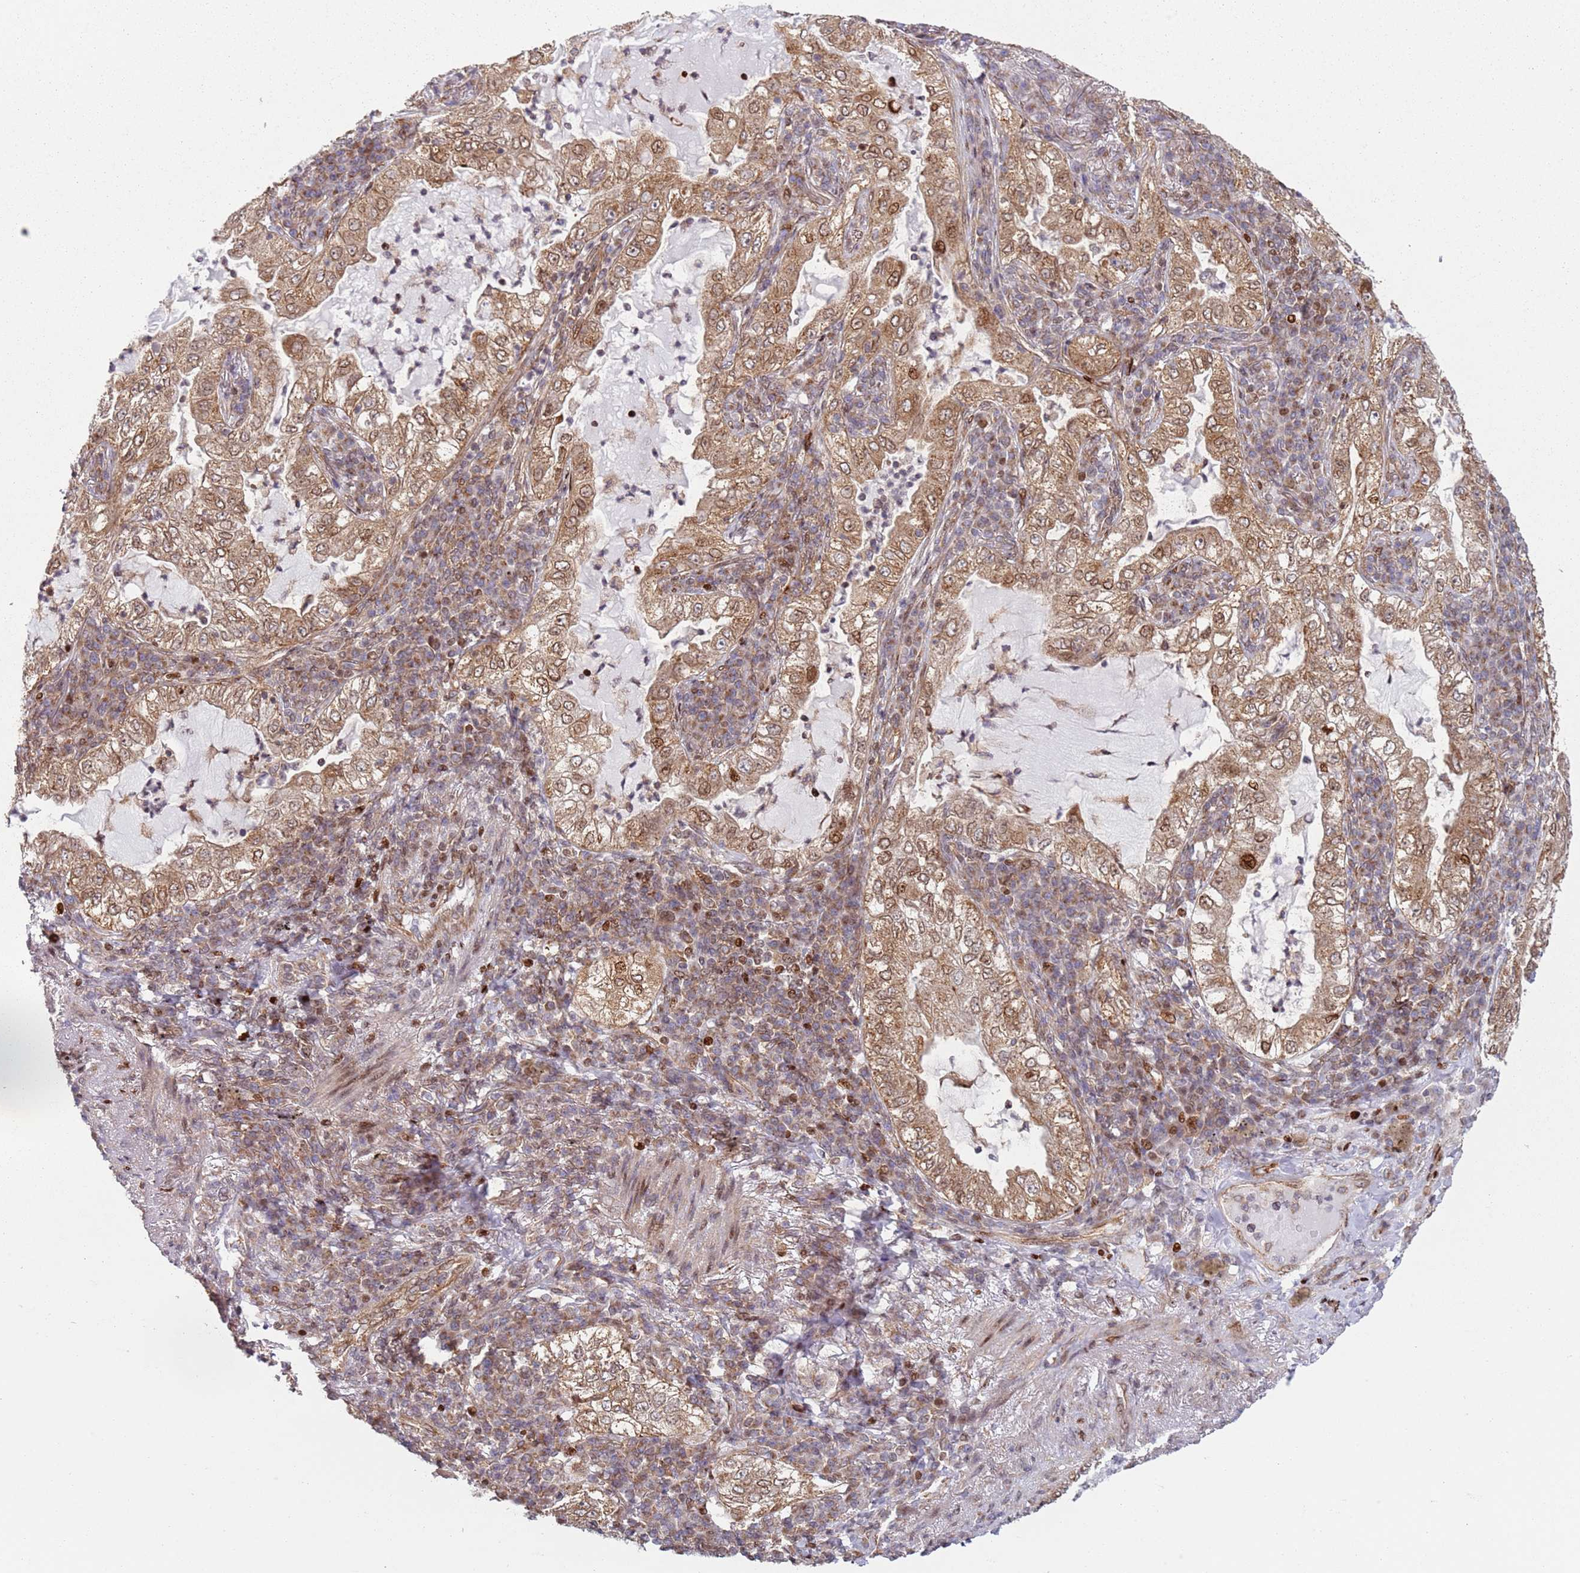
{"staining": {"intensity": "moderate", "quantity": ">75%", "location": "cytoplasmic/membranous,nuclear"}, "tissue": "lung cancer", "cell_type": "Tumor cells", "image_type": "cancer", "snomed": [{"axis": "morphology", "description": "Adenocarcinoma, NOS"}, {"axis": "topography", "description": "Lung"}], "caption": "Immunohistochemistry histopathology image of adenocarcinoma (lung) stained for a protein (brown), which reveals medium levels of moderate cytoplasmic/membranous and nuclear expression in about >75% of tumor cells.", "gene": "HNRNPLL", "patient": {"sex": "female", "age": 73}}